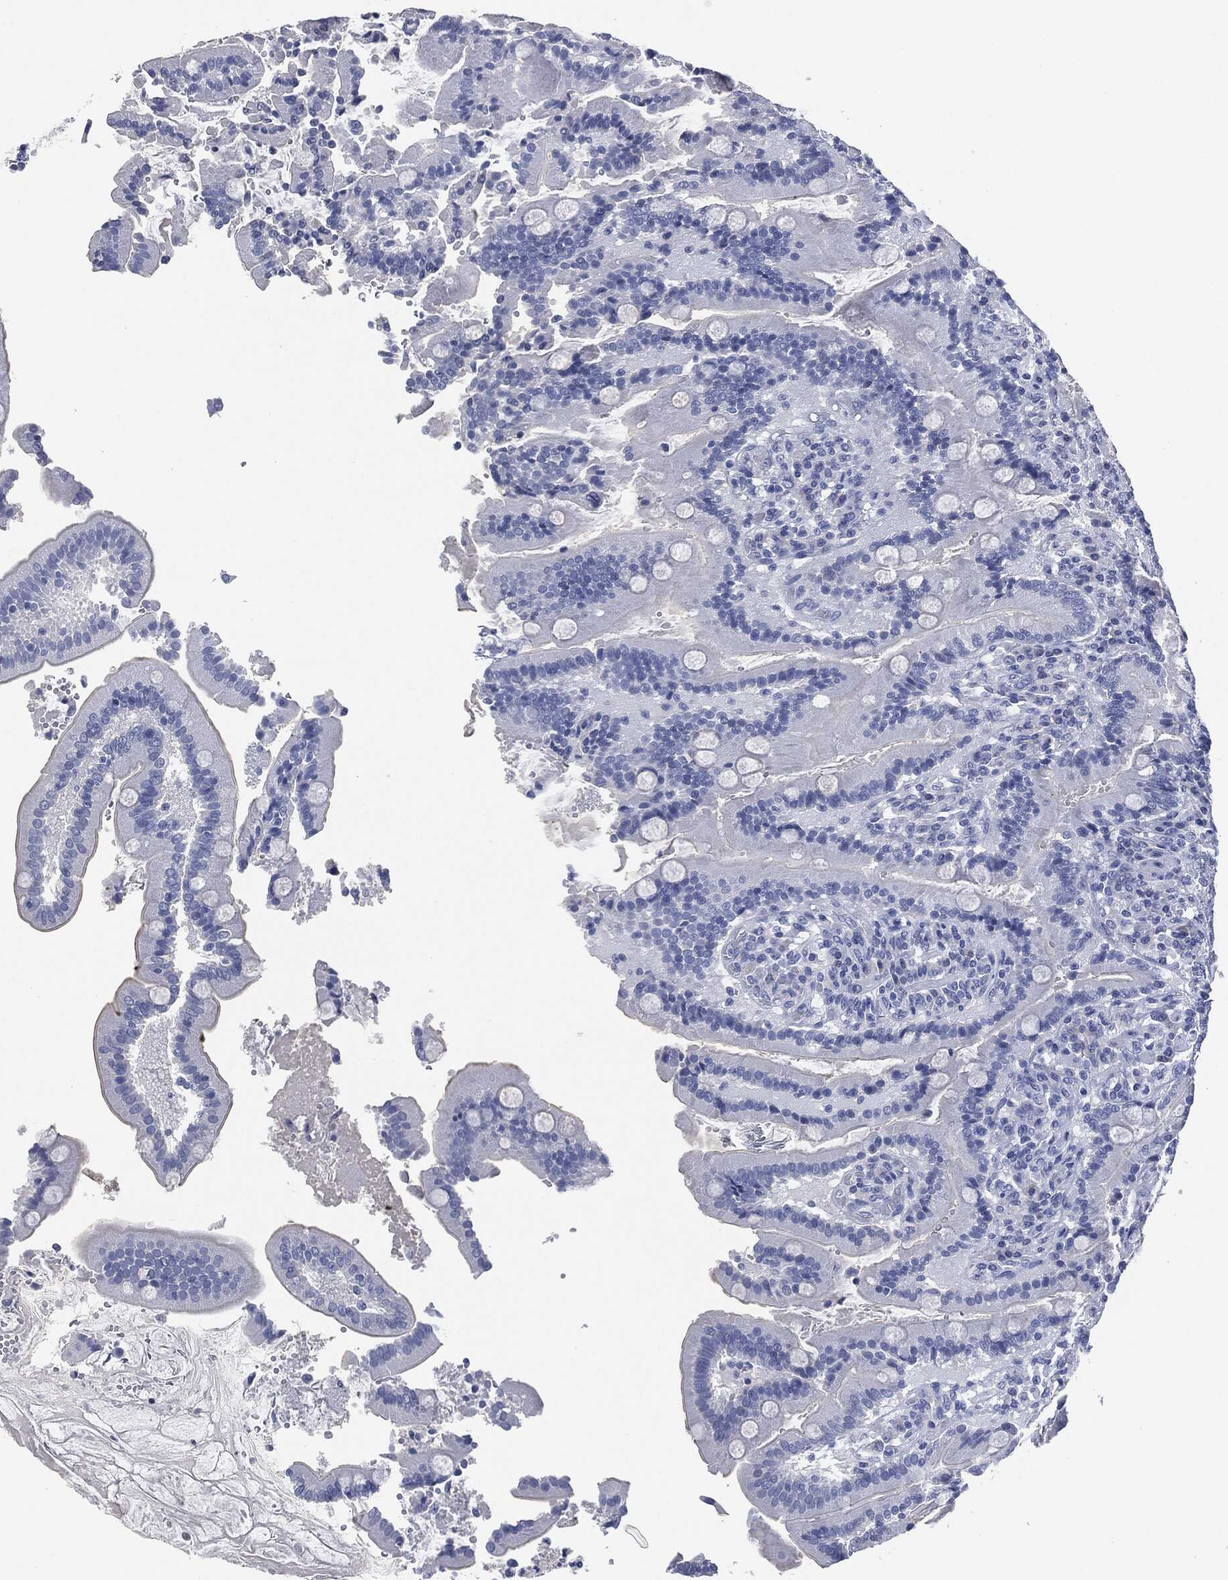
{"staining": {"intensity": "negative", "quantity": "none", "location": "none"}, "tissue": "duodenum", "cell_type": "Glandular cells", "image_type": "normal", "snomed": [{"axis": "morphology", "description": "Normal tissue, NOS"}, {"axis": "topography", "description": "Duodenum"}], "caption": "The immunohistochemistry (IHC) photomicrograph has no significant staining in glandular cells of duodenum.", "gene": "MUC16", "patient": {"sex": "female", "age": 62}}